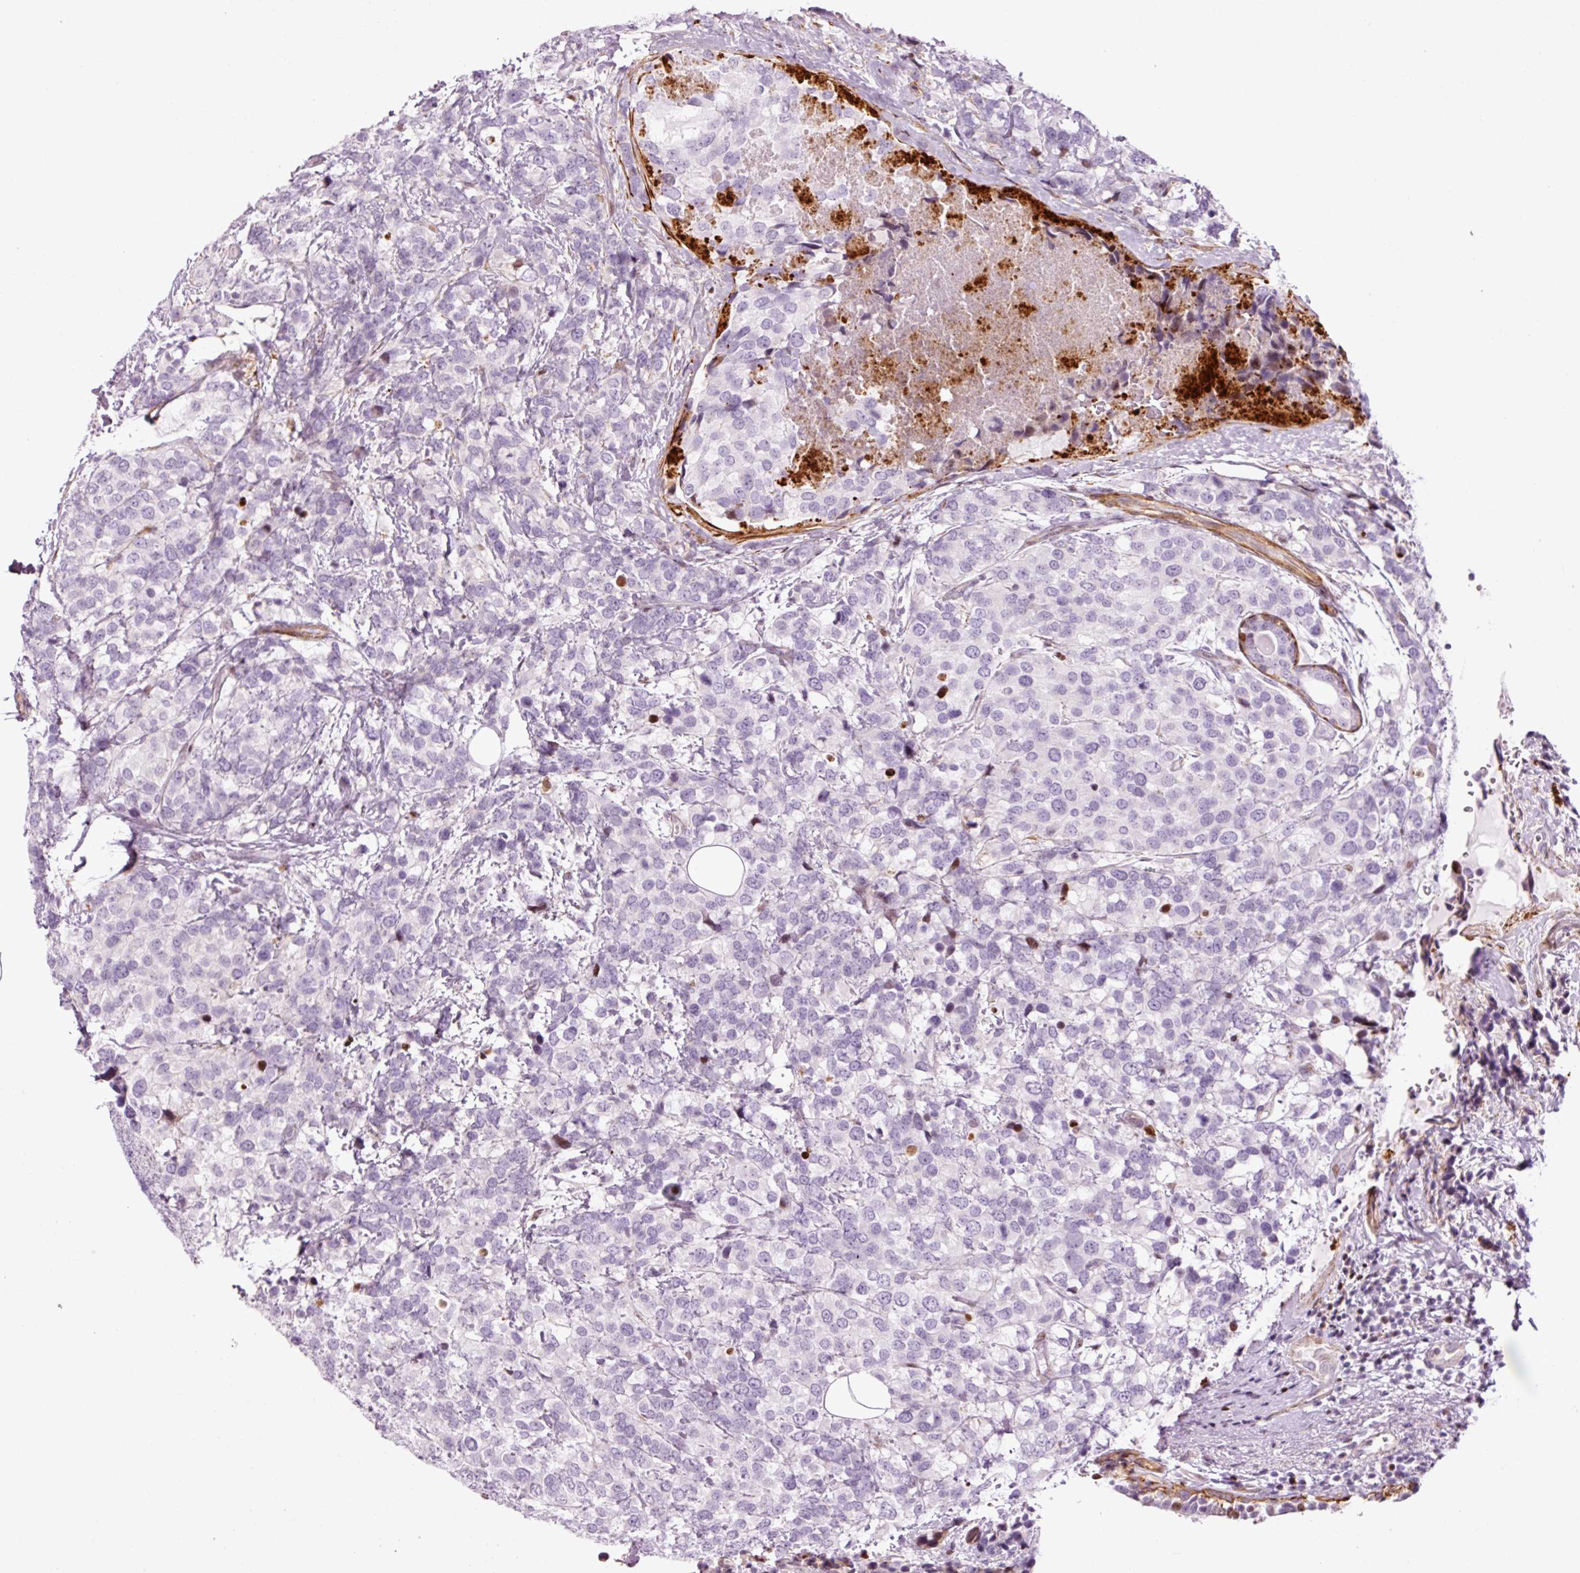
{"staining": {"intensity": "negative", "quantity": "none", "location": "none"}, "tissue": "breast cancer", "cell_type": "Tumor cells", "image_type": "cancer", "snomed": [{"axis": "morphology", "description": "Lobular carcinoma"}, {"axis": "topography", "description": "Breast"}], "caption": "Image shows no significant protein expression in tumor cells of breast cancer (lobular carcinoma).", "gene": "ANKRD20A1", "patient": {"sex": "female", "age": 59}}